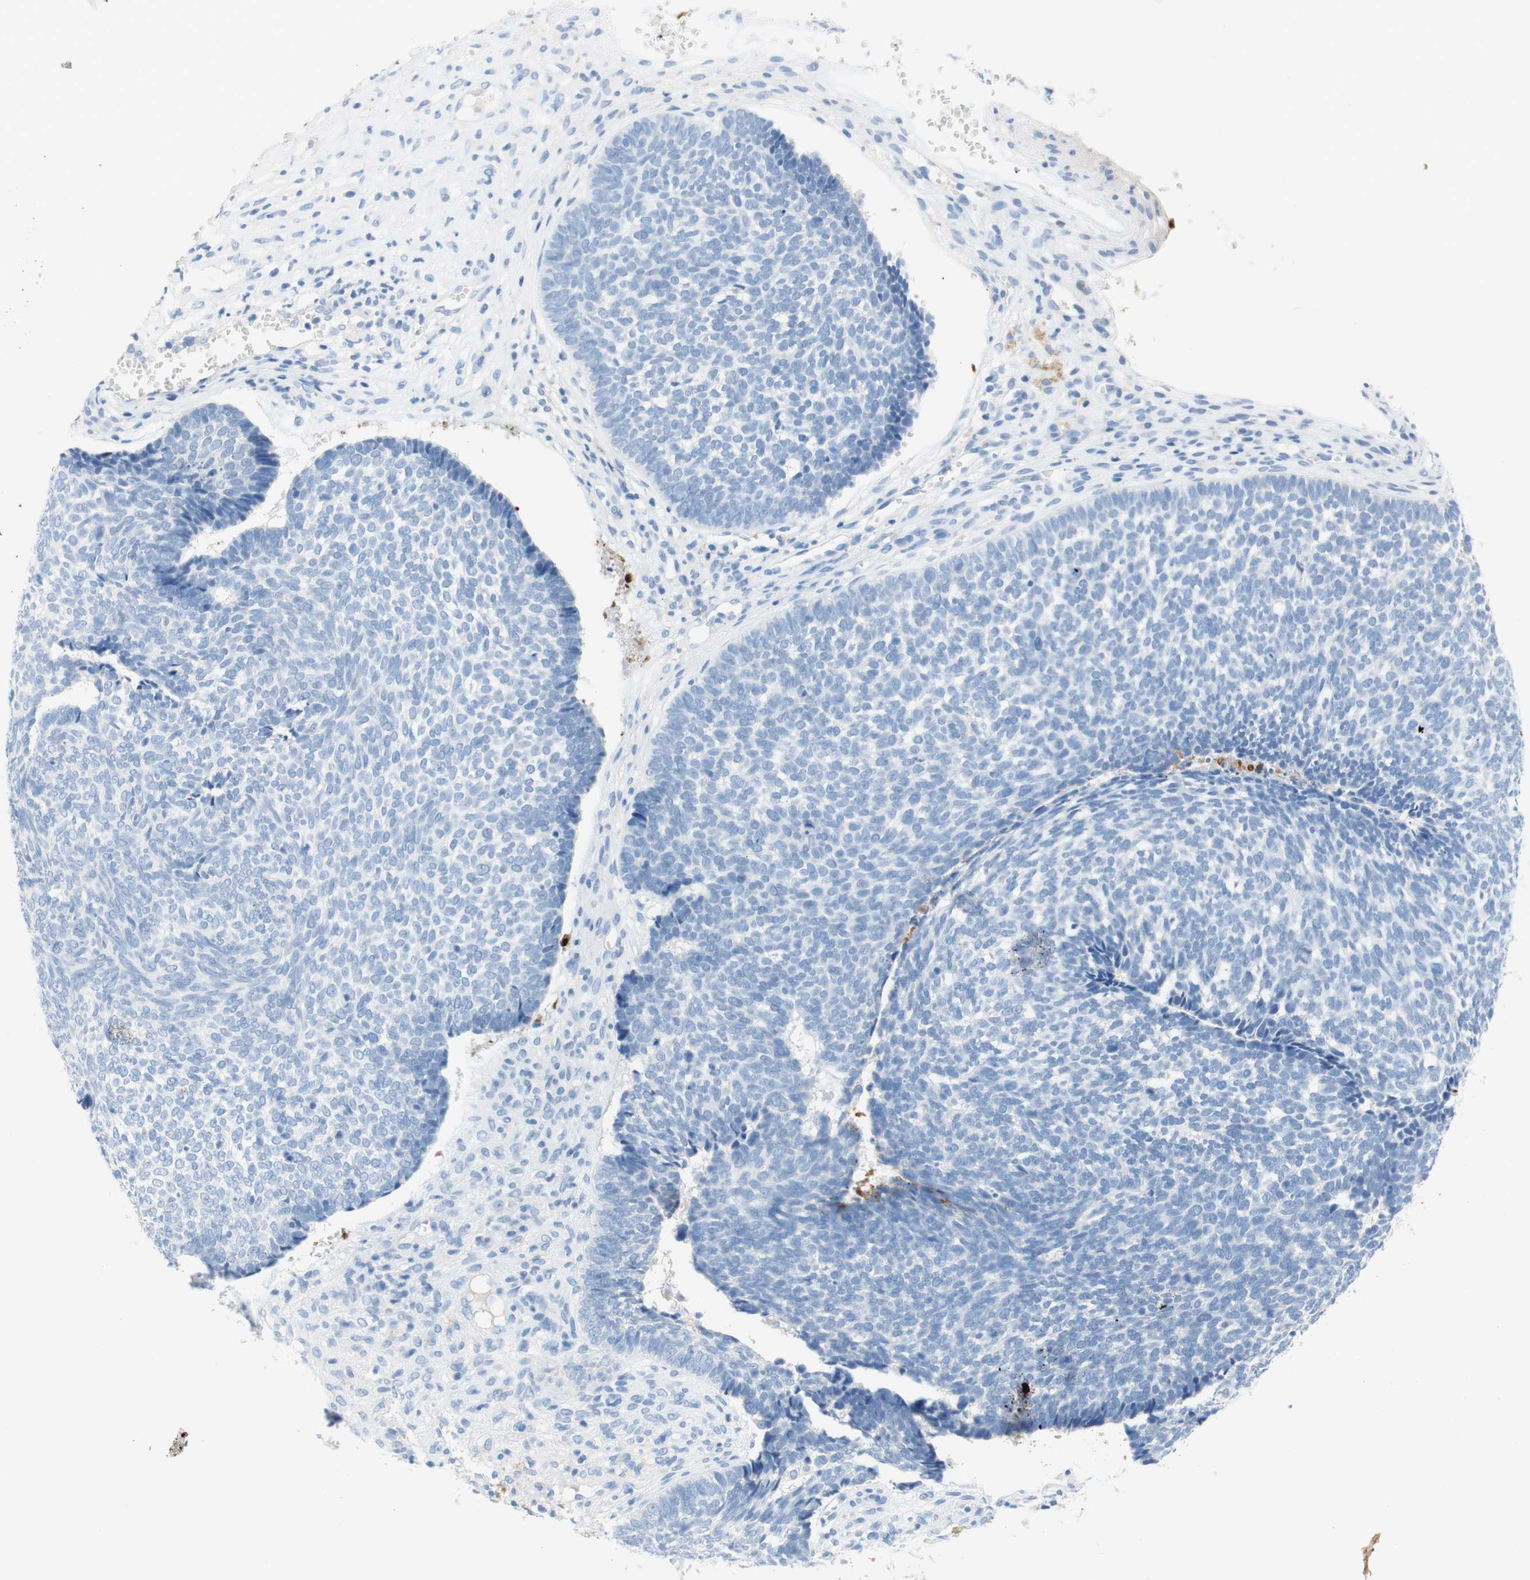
{"staining": {"intensity": "negative", "quantity": "none", "location": "none"}, "tissue": "skin cancer", "cell_type": "Tumor cells", "image_type": "cancer", "snomed": [{"axis": "morphology", "description": "Basal cell carcinoma"}, {"axis": "topography", "description": "Skin"}], "caption": "This is an IHC photomicrograph of human skin cancer (basal cell carcinoma). There is no expression in tumor cells.", "gene": "POLR2J3", "patient": {"sex": "male", "age": 84}}